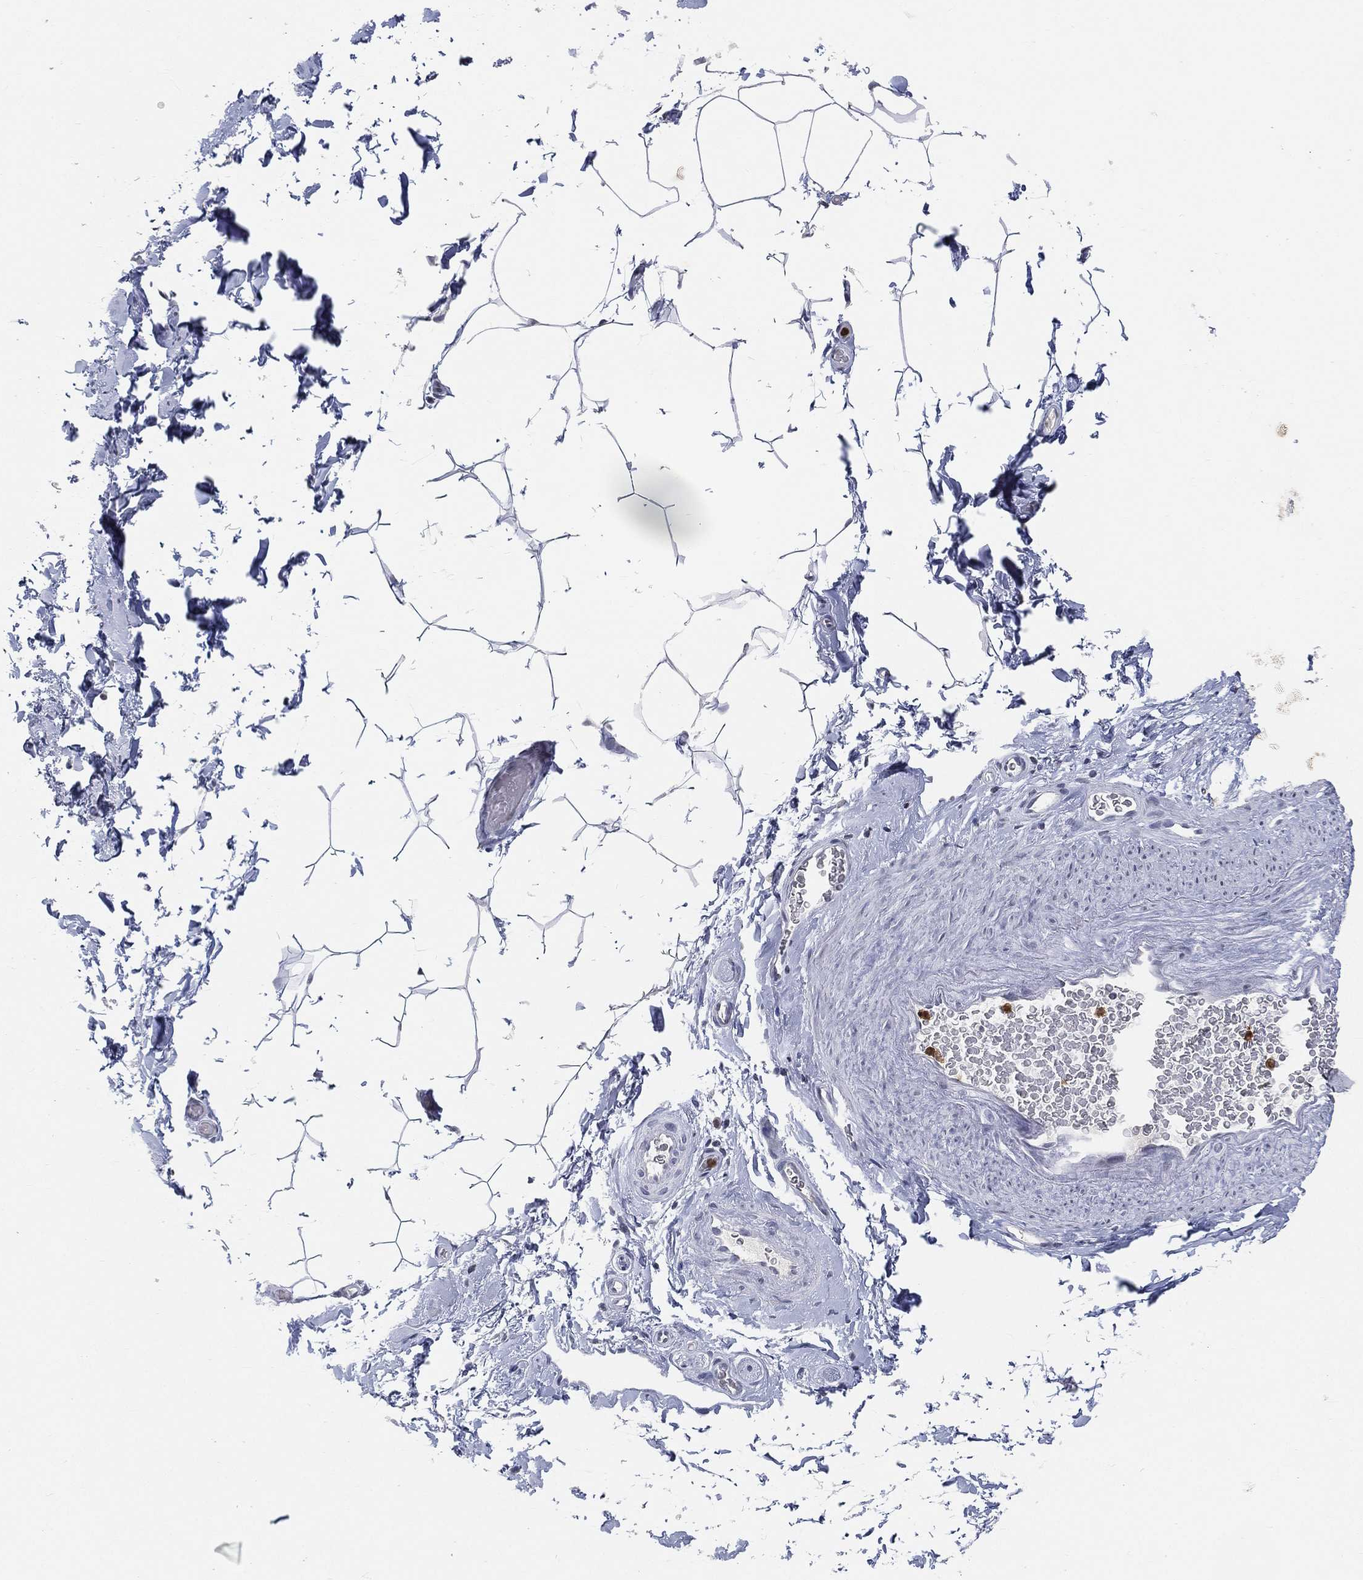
{"staining": {"intensity": "negative", "quantity": "none", "location": "none"}, "tissue": "adipose tissue", "cell_type": "Adipocytes", "image_type": "normal", "snomed": [{"axis": "morphology", "description": "Normal tissue, NOS"}, {"axis": "topography", "description": "Soft tissue"}, {"axis": "topography", "description": "Vascular tissue"}], "caption": "Immunohistochemistry photomicrograph of unremarkable adipose tissue stained for a protein (brown), which demonstrates no expression in adipocytes. Brightfield microscopy of immunohistochemistry (IHC) stained with DAB (brown) and hematoxylin (blue), captured at high magnification.", "gene": "ARG1", "patient": {"sex": "male", "age": 41}}